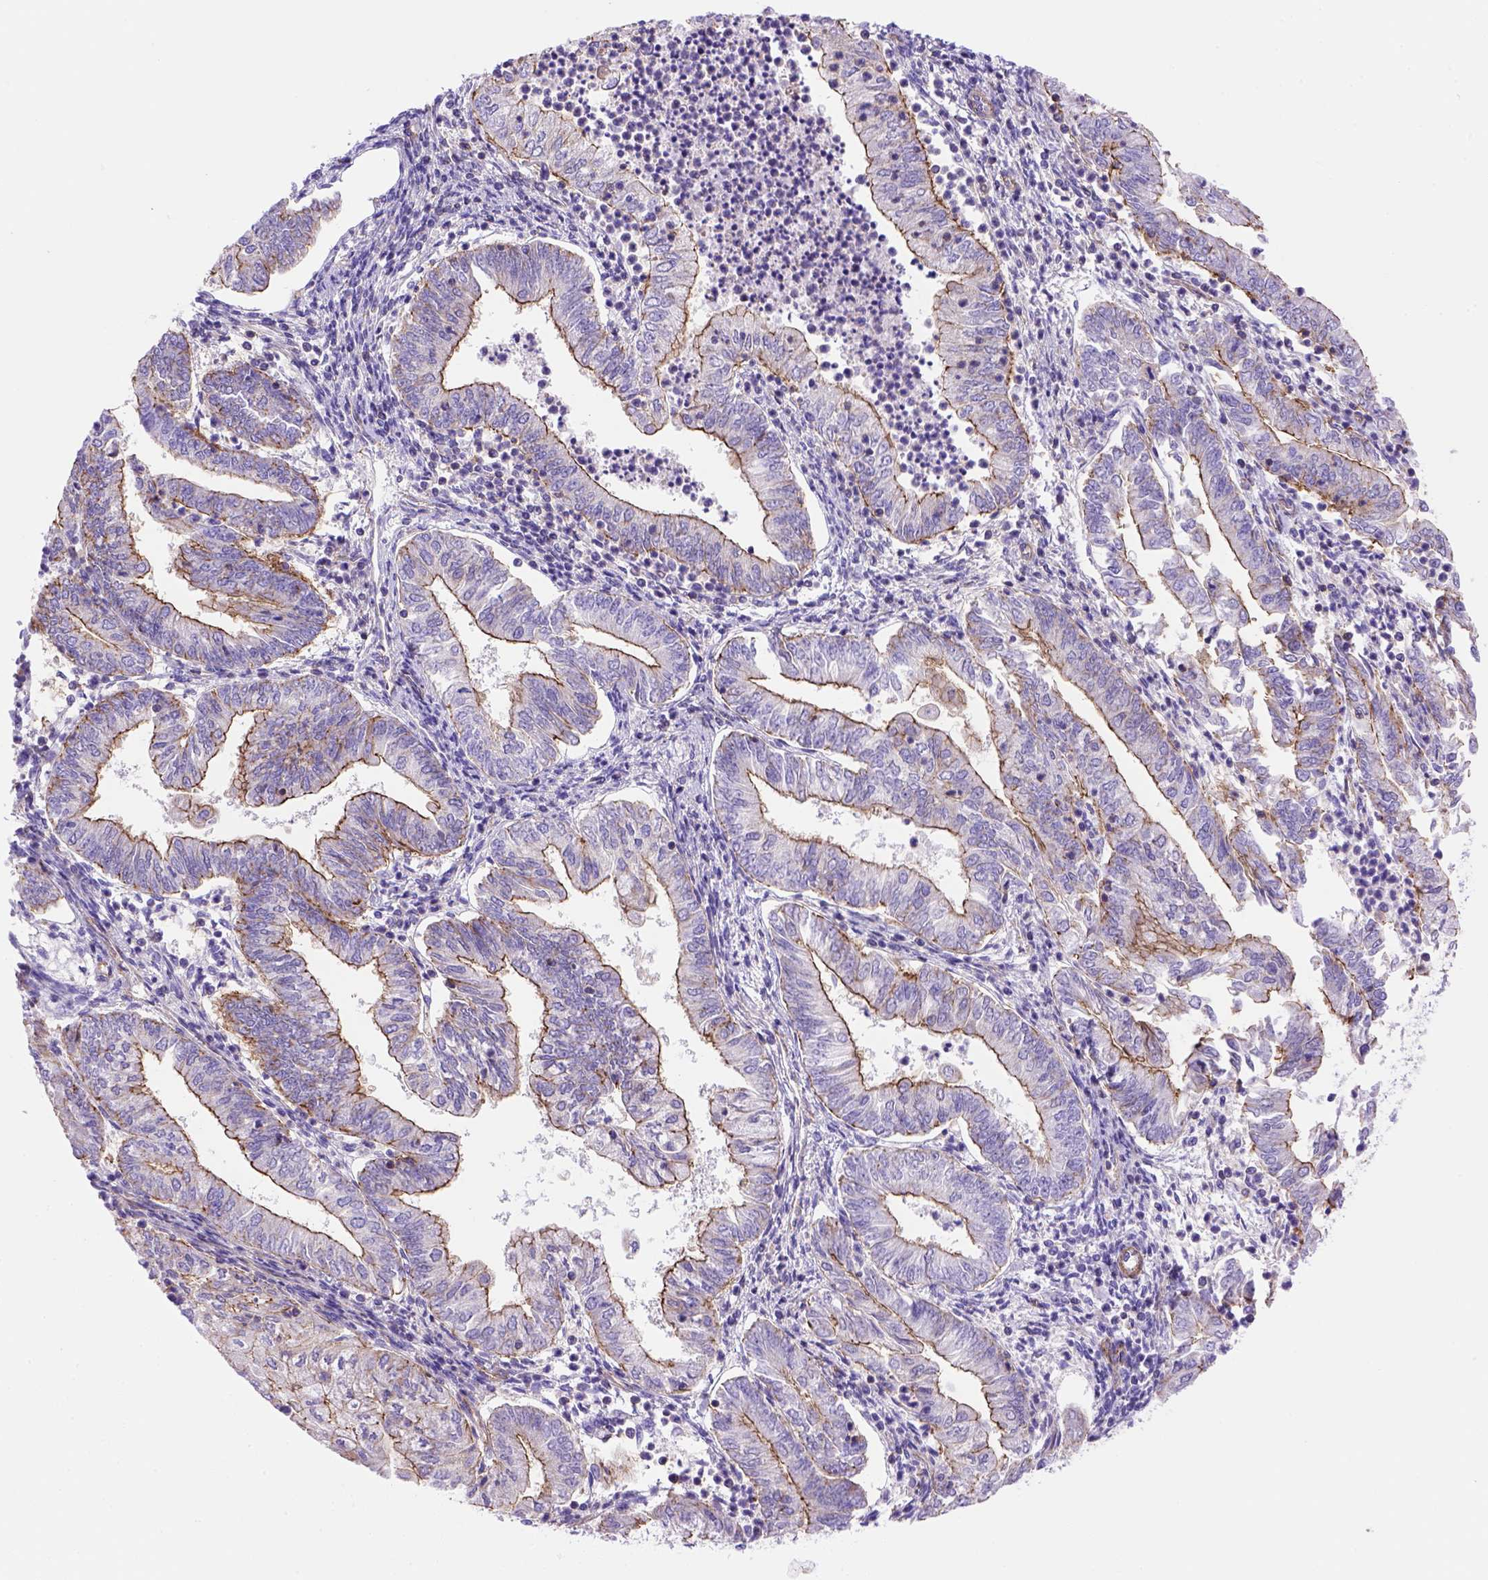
{"staining": {"intensity": "strong", "quantity": "25%-75%", "location": "cytoplasmic/membranous"}, "tissue": "endometrial cancer", "cell_type": "Tumor cells", "image_type": "cancer", "snomed": [{"axis": "morphology", "description": "Adenocarcinoma, NOS"}, {"axis": "topography", "description": "Endometrium"}], "caption": "The image reveals a brown stain indicating the presence of a protein in the cytoplasmic/membranous of tumor cells in endometrial cancer (adenocarcinoma).", "gene": "PEX12", "patient": {"sex": "female", "age": 55}}